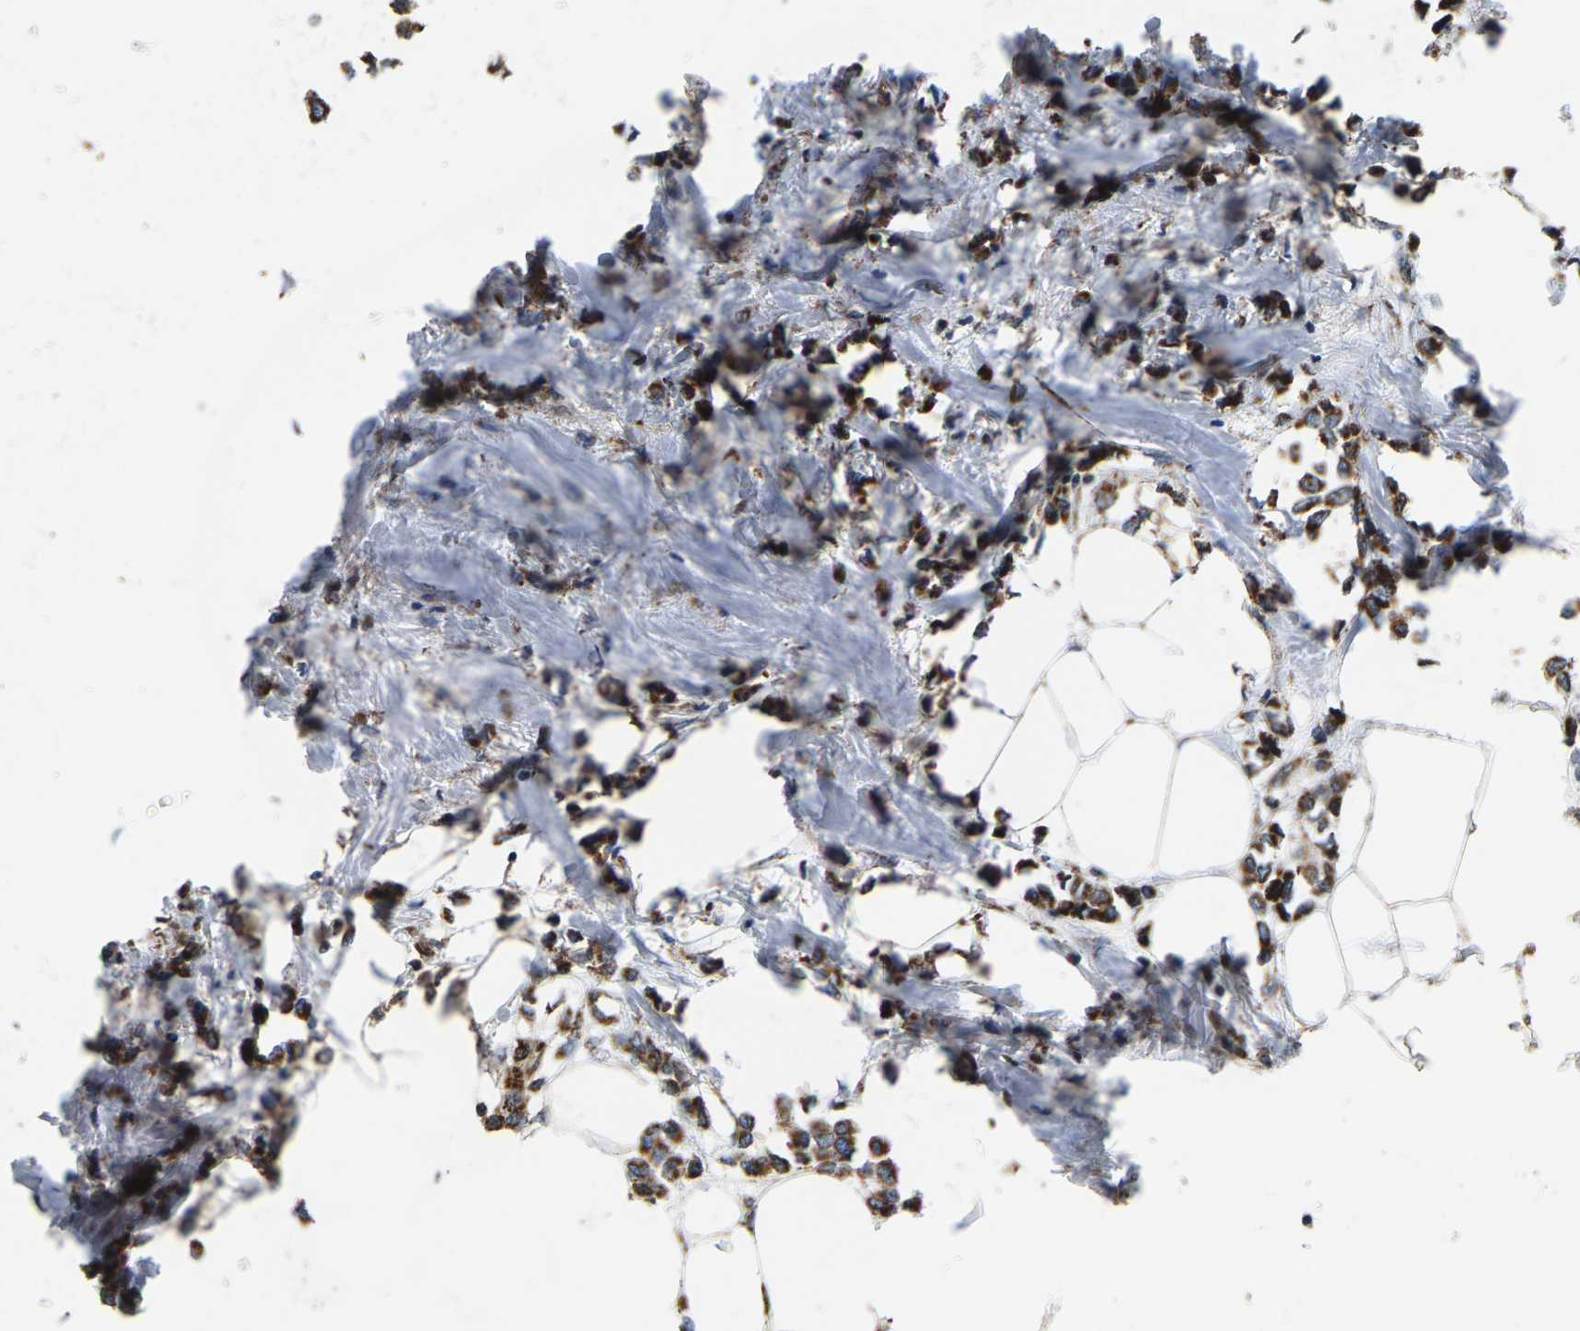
{"staining": {"intensity": "strong", "quantity": ">75%", "location": "cytoplasmic/membranous"}, "tissue": "breast cancer", "cell_type": "Tumor cells", "image_type": "cancer", "snomed": [{"axis": "morphology", "description": "Lobular carcinoma"}, {"axis": "topography", "description": "Breast"}], "caption": "Breast cancer stained with immunohistochemistry displays strong cytoplasmic/membranous staining in about >75% of tumor cells. The staining was performed using DAB (3,3'-diaminobenzidine), with brown indicating positive protein expression. Nuclei are stained blue with hematoxylin.", "gene": "SHMT2", "patient": {"sex": "female", "age": 51}}